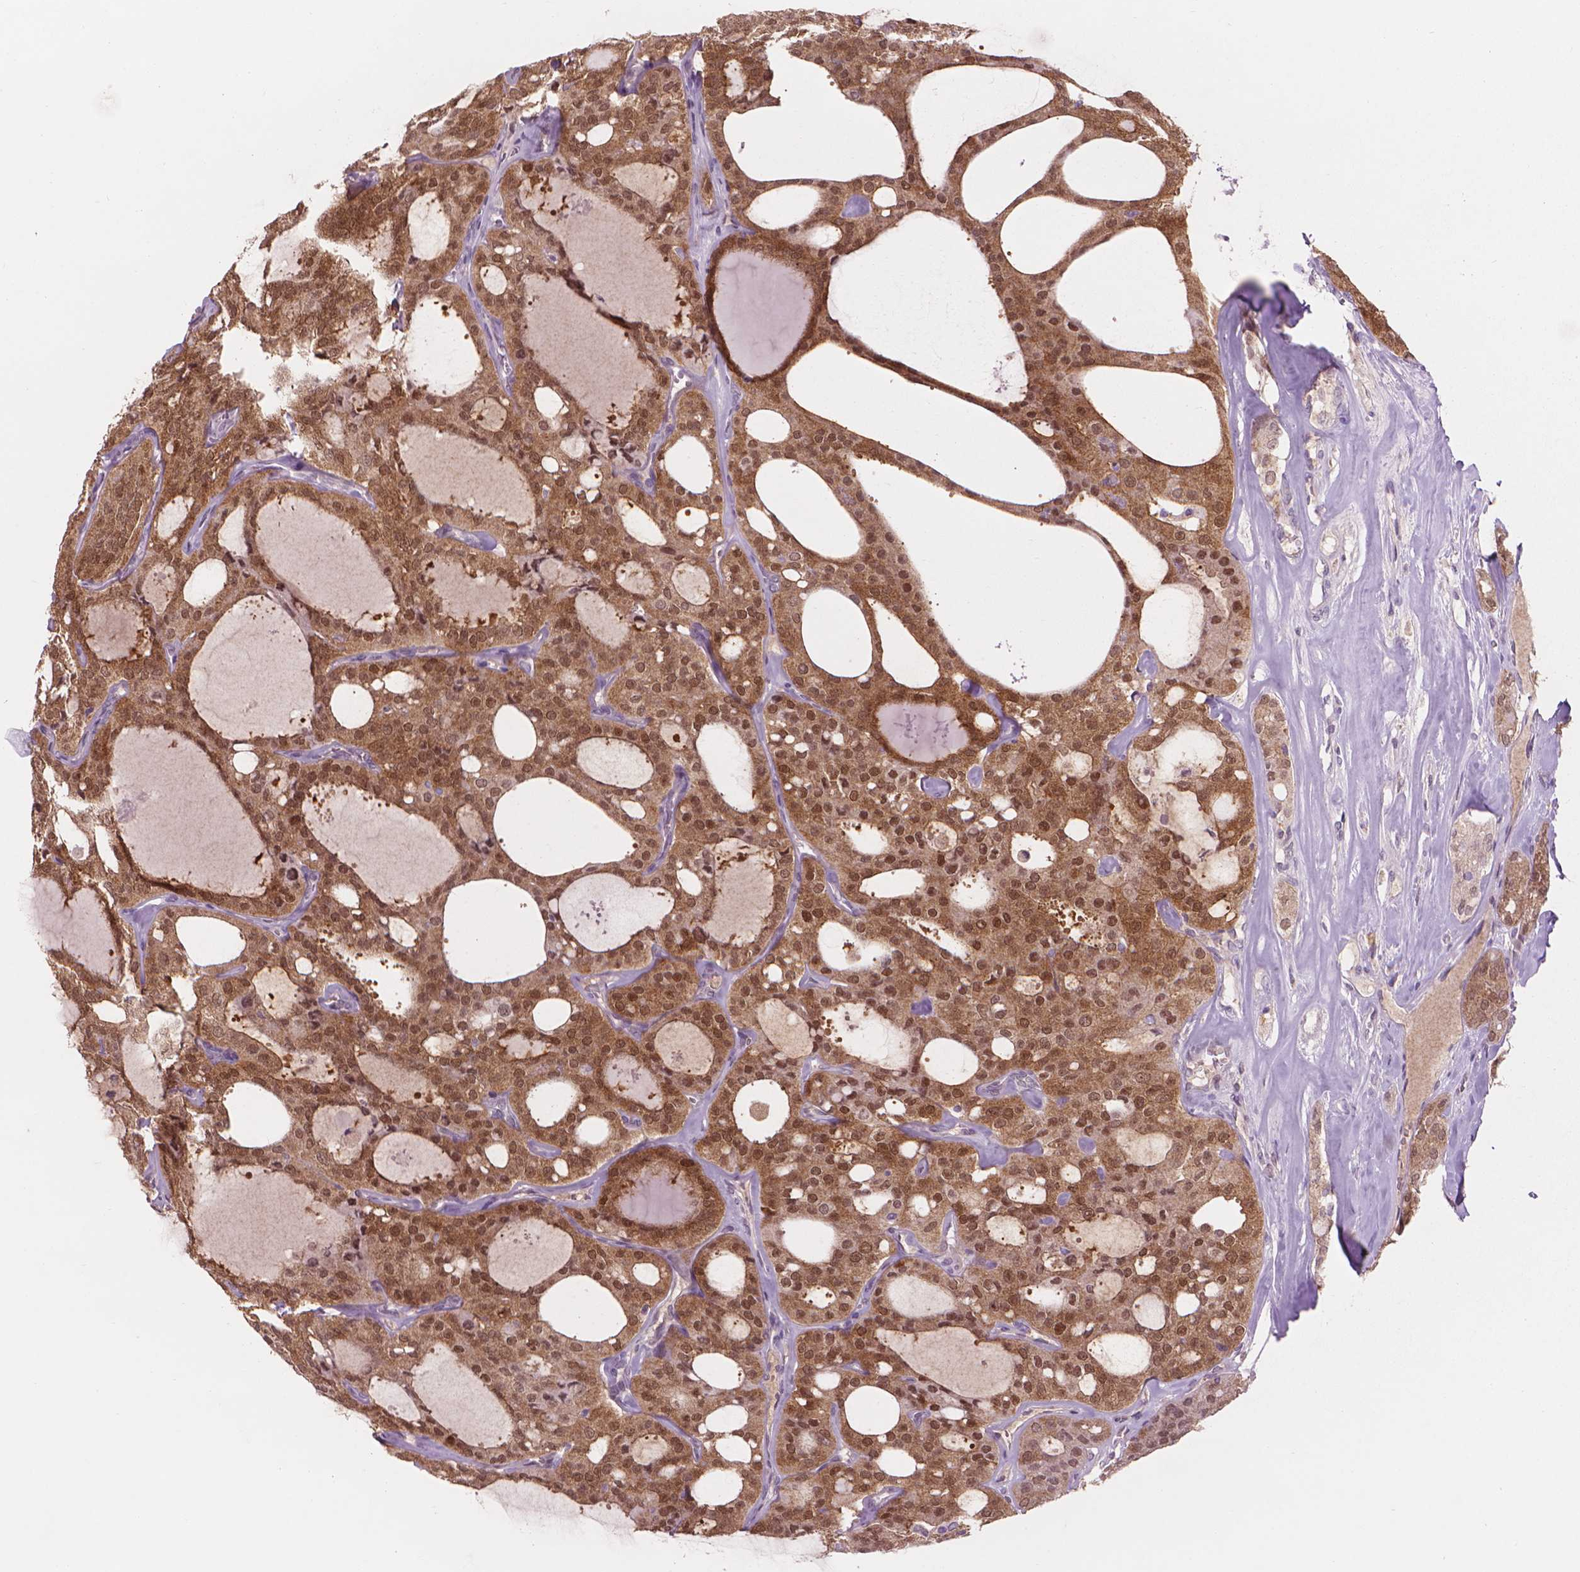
{"staining": {"intensity": "moderate", "quantity": ">75%", "location": "cytoplasmic/membranous,nuclear"}, "tissue": "thyroid cancer", "cell_type": "Tumor cells", "image_type": "cancer", "snomed": [{"axis": "morphology", "description": "Follicular adenoma carcinoma, NOS"}, {"axis": "topography", "description": "Thyroid gland"}], "caption": "Follicular adenoma carcinoma (thyroid) was stained to show a protein in brown. There is medium levels of moderate cytoplasmic/membranous and nuclear staining in approximately >75% of tumor cells.", "gene": "ENO2", "patient": {"sex": "male", "age": 75}}